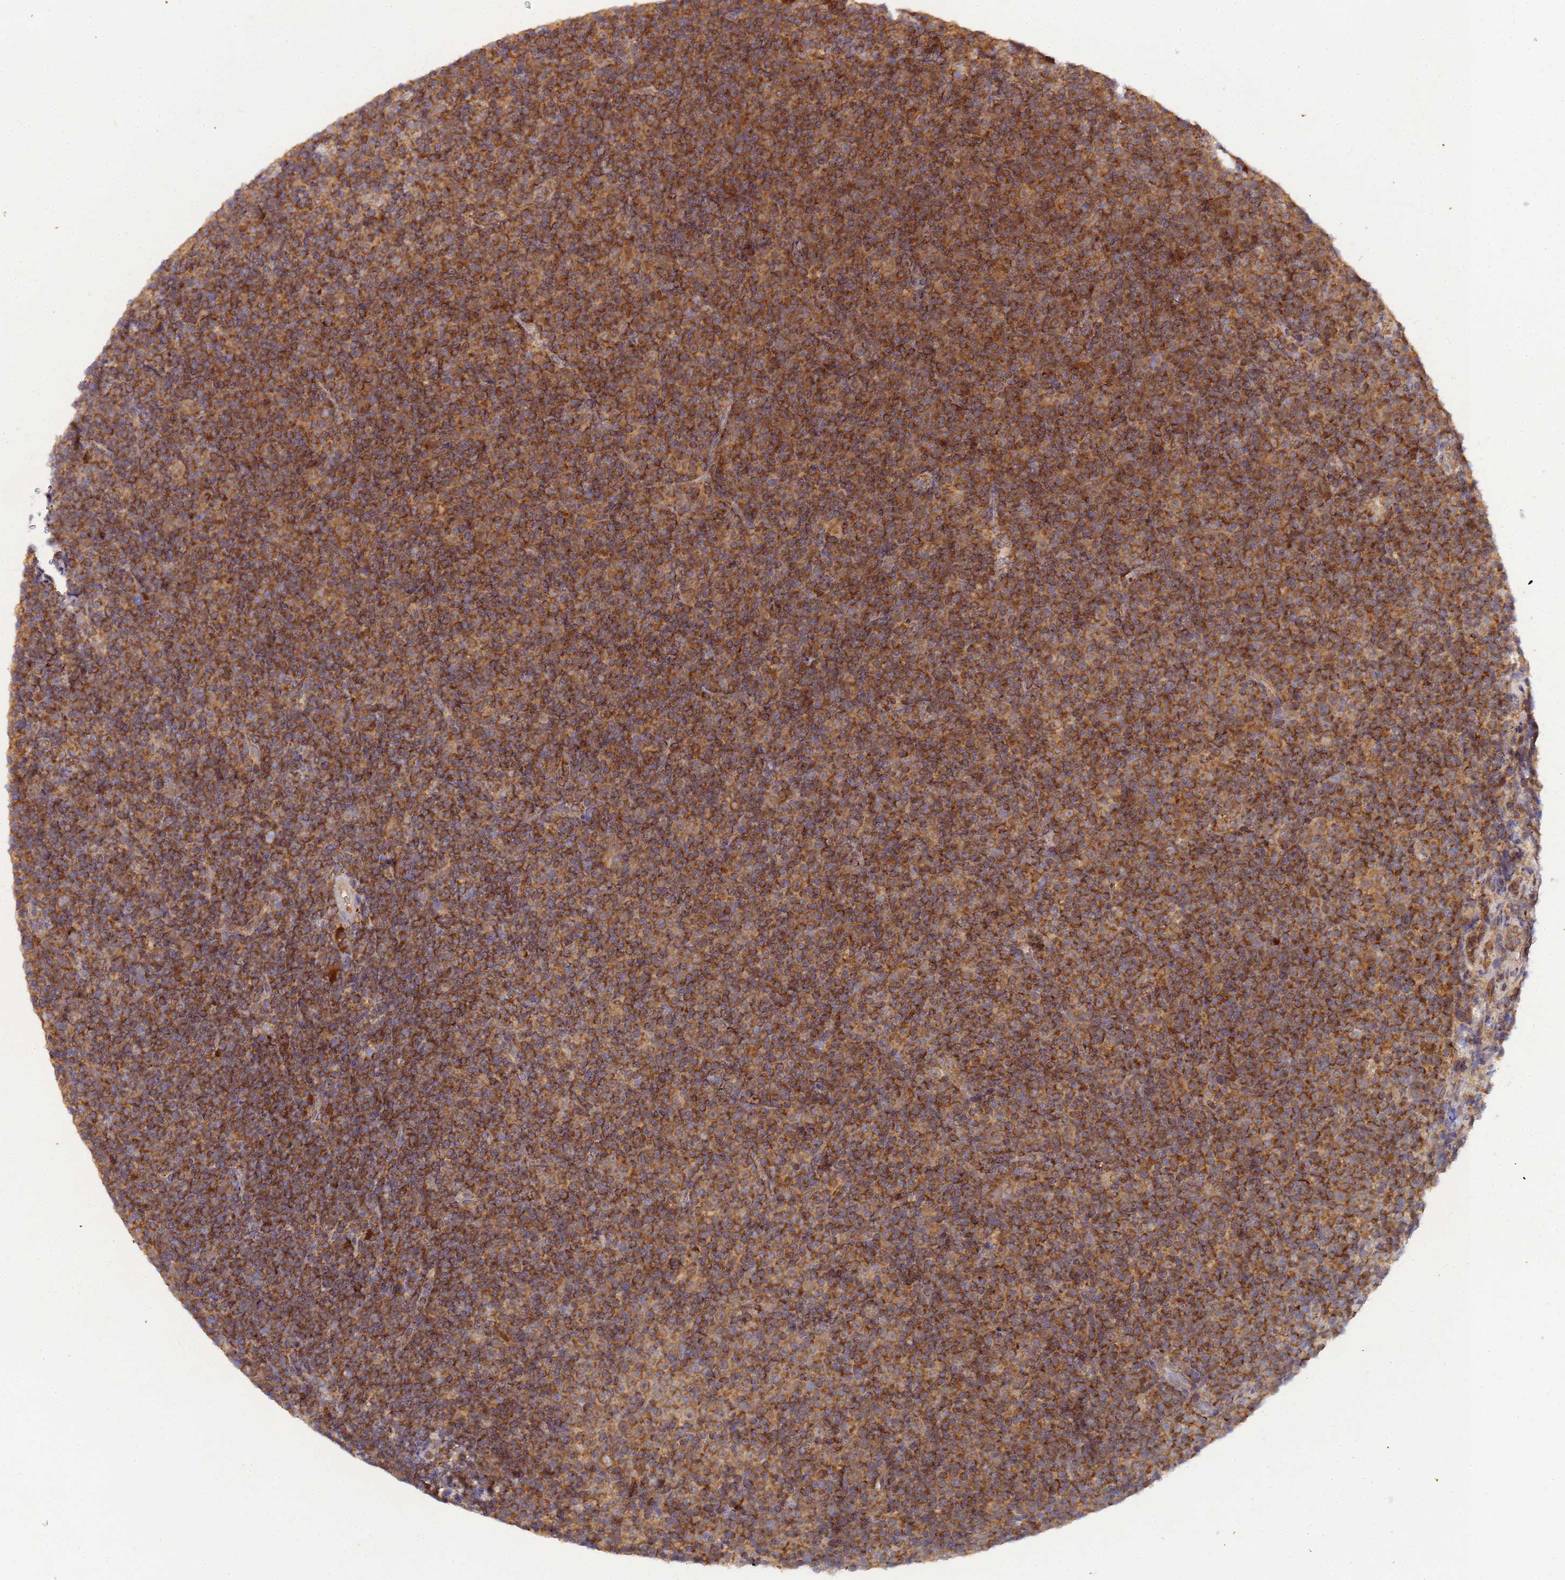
{"staining": {"intensity": "strong", "quantity": ">75%", "location": "cytoplasmic/membranous"}, "tissue": "lymphoma", "cell_type": "Tumor cells", "image_type": "cancer", "snomed": [{"axis": "morphology", "description": "Malignant lymphoma, non-Hodgkin's type, Low grade"}, {"axis": "topography", "description": "Lymph node"}], "caption": "Lymphoma tissue demonstrates strong cytoplasmic/membranous expression in about >75% of tumor cells, visualized by immunohistochemistry.", "gene": "CCDC127", "patient": {"sex": "female", "age": 67}}